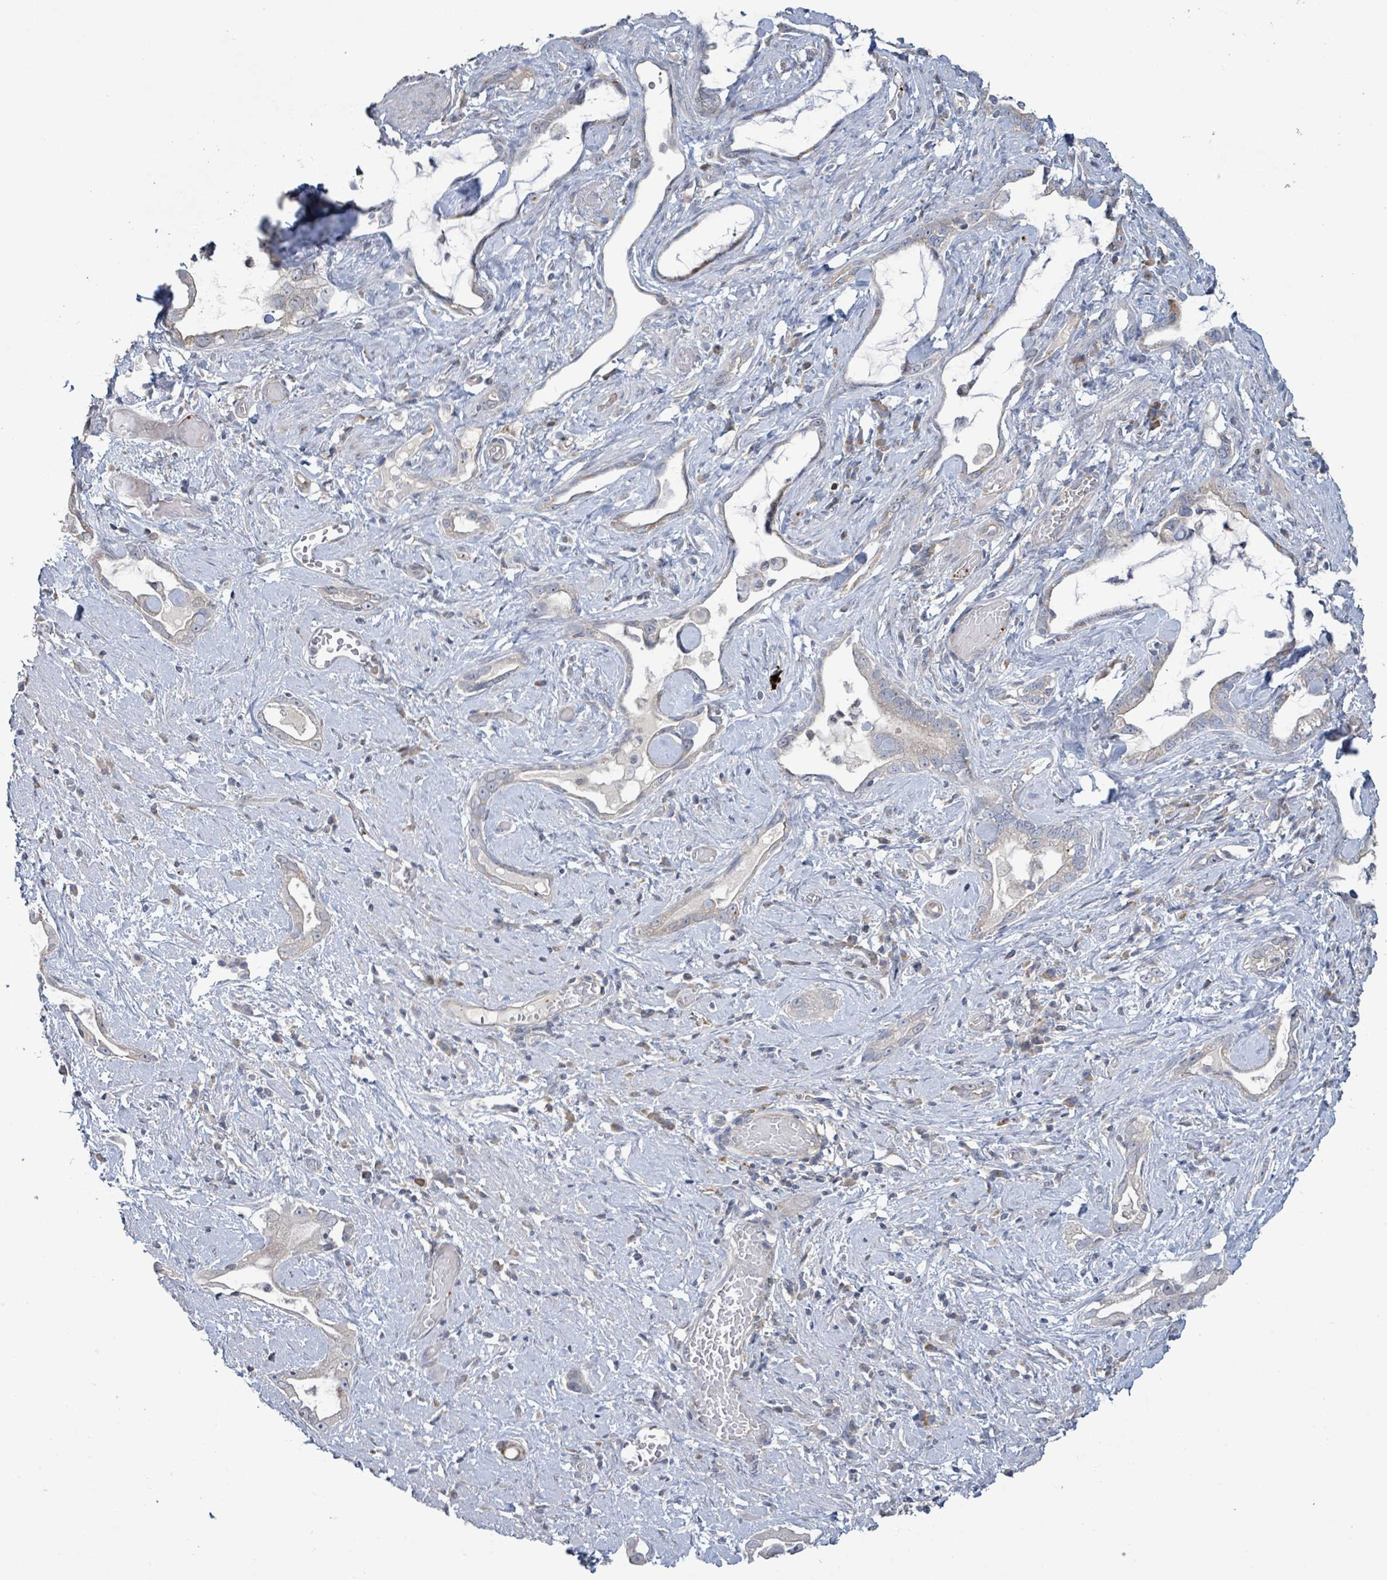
{"staining": {"intensity": "weak", "quantity": "<25%", "location": "cytoplasmic/membranous"}, "tissue": "stomach cancer", "cell_type": "Tumor cells", "image_type": "cancer", "snomed": [{"axis": "morphology", "description": "Adenocarcinoma, NOS"}, {"axis": "topography", "description": "Stomach"}], "caption": "DAB immunohistochemical staining of human stomach adenocarcinoma demonstrates no significant staining in tumor cells. (DAB immunohistochemistry (IHC), high magnification).", "gene": "LILRA4", "patient": {"sex": "male", "age": 55}}